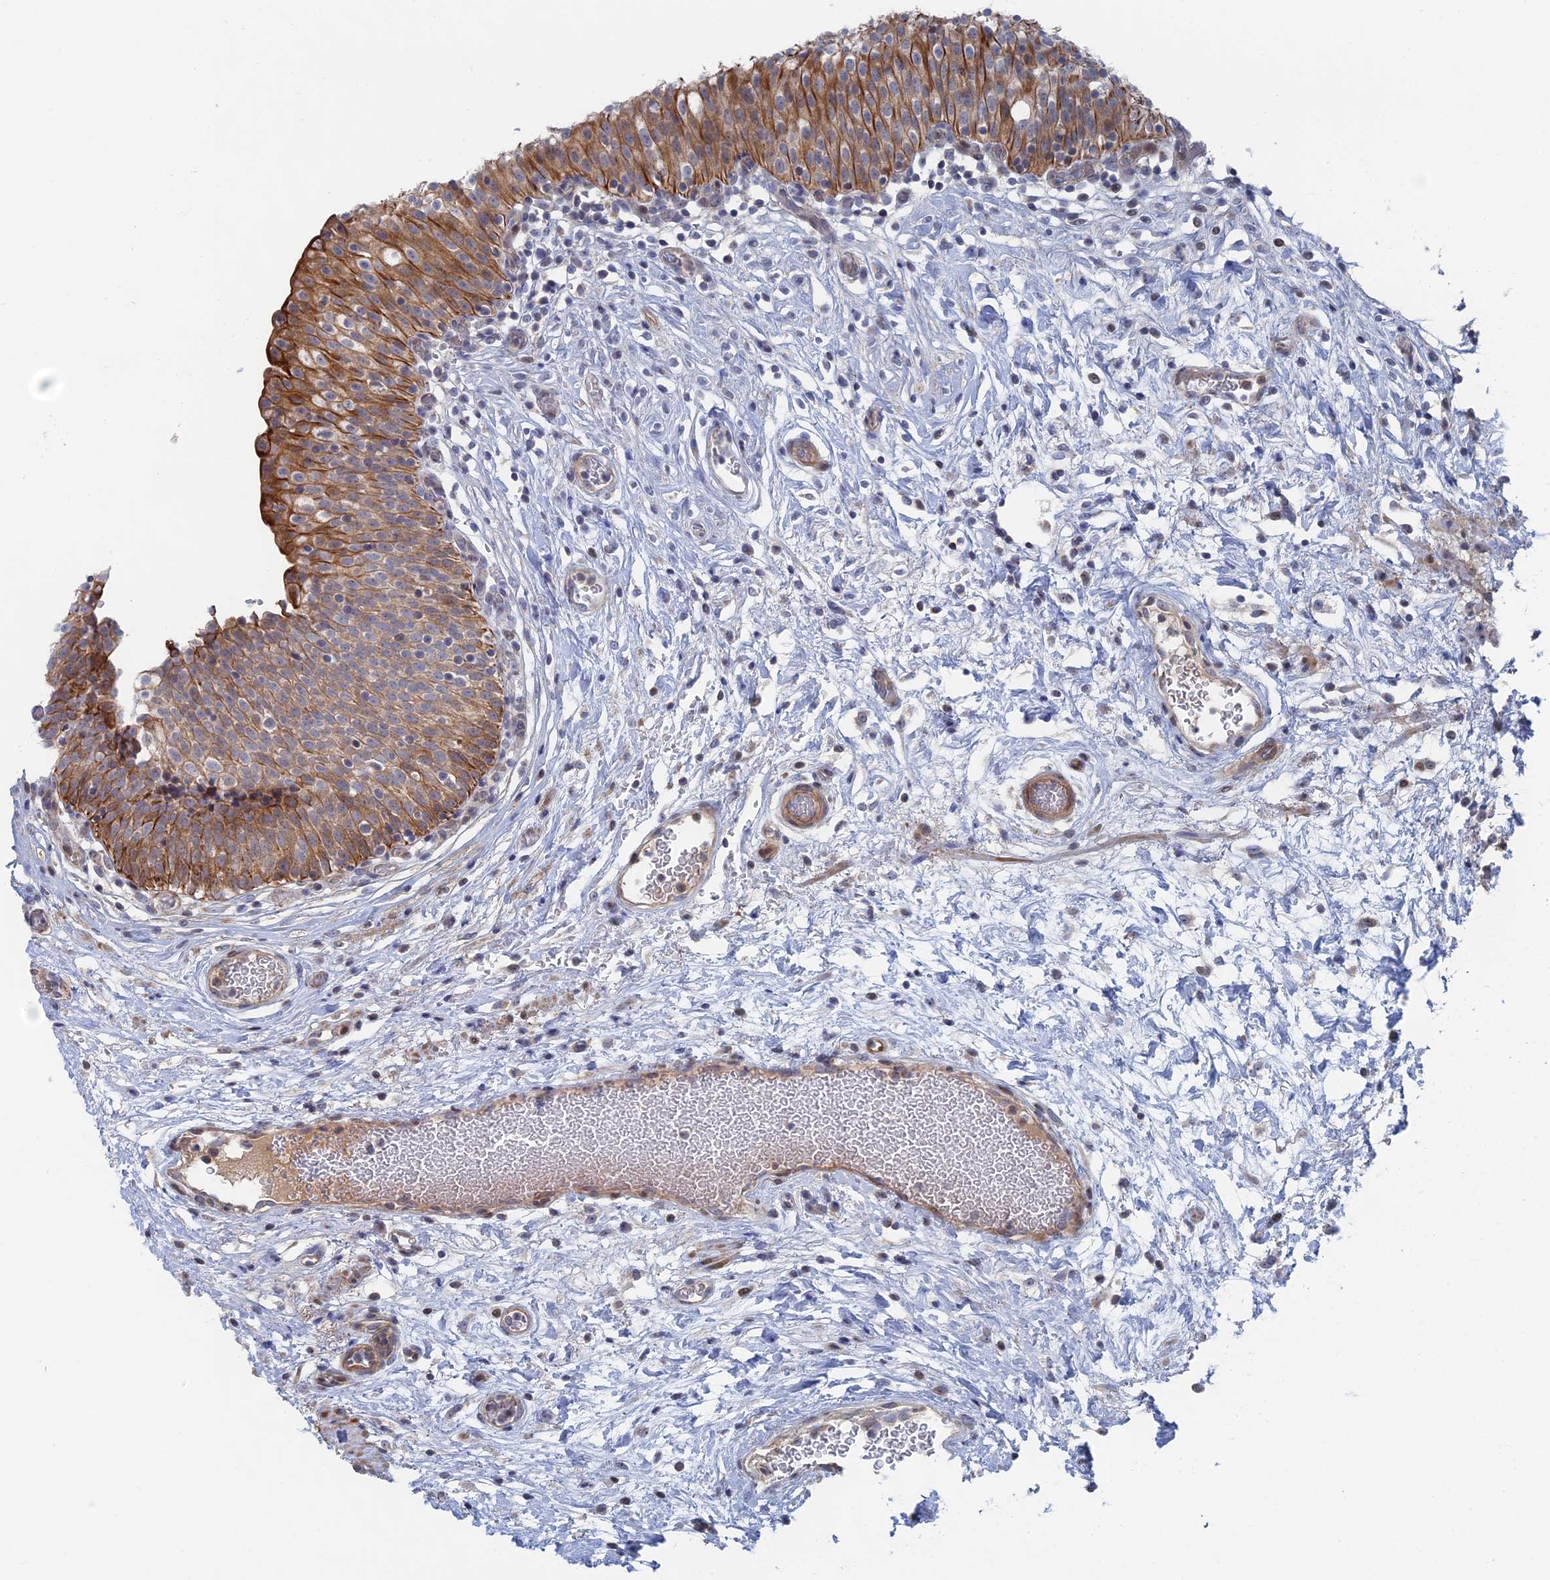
{"staining": {"intensity": "moderate", "quantity": ">75%", "location": "cytoplasmic/membranous"}, "tissue": "urinary bladder", "cell_type": "Urothelial cells", "image_type": "normal", "snomed": [{"axis": "morphology", "description": "Normal tissue, NOS"}, {"axis": "topography", "description": "Urinary bladder"}], "caption": "DAB immunohistochemical staining of benign human urinary bladder exhibits moderate cytoplasmic/membranous protein expression in approximately >75% of urothelial cells.", "gene": "IL7", "patient": {"sex": "male", "age": 55}}